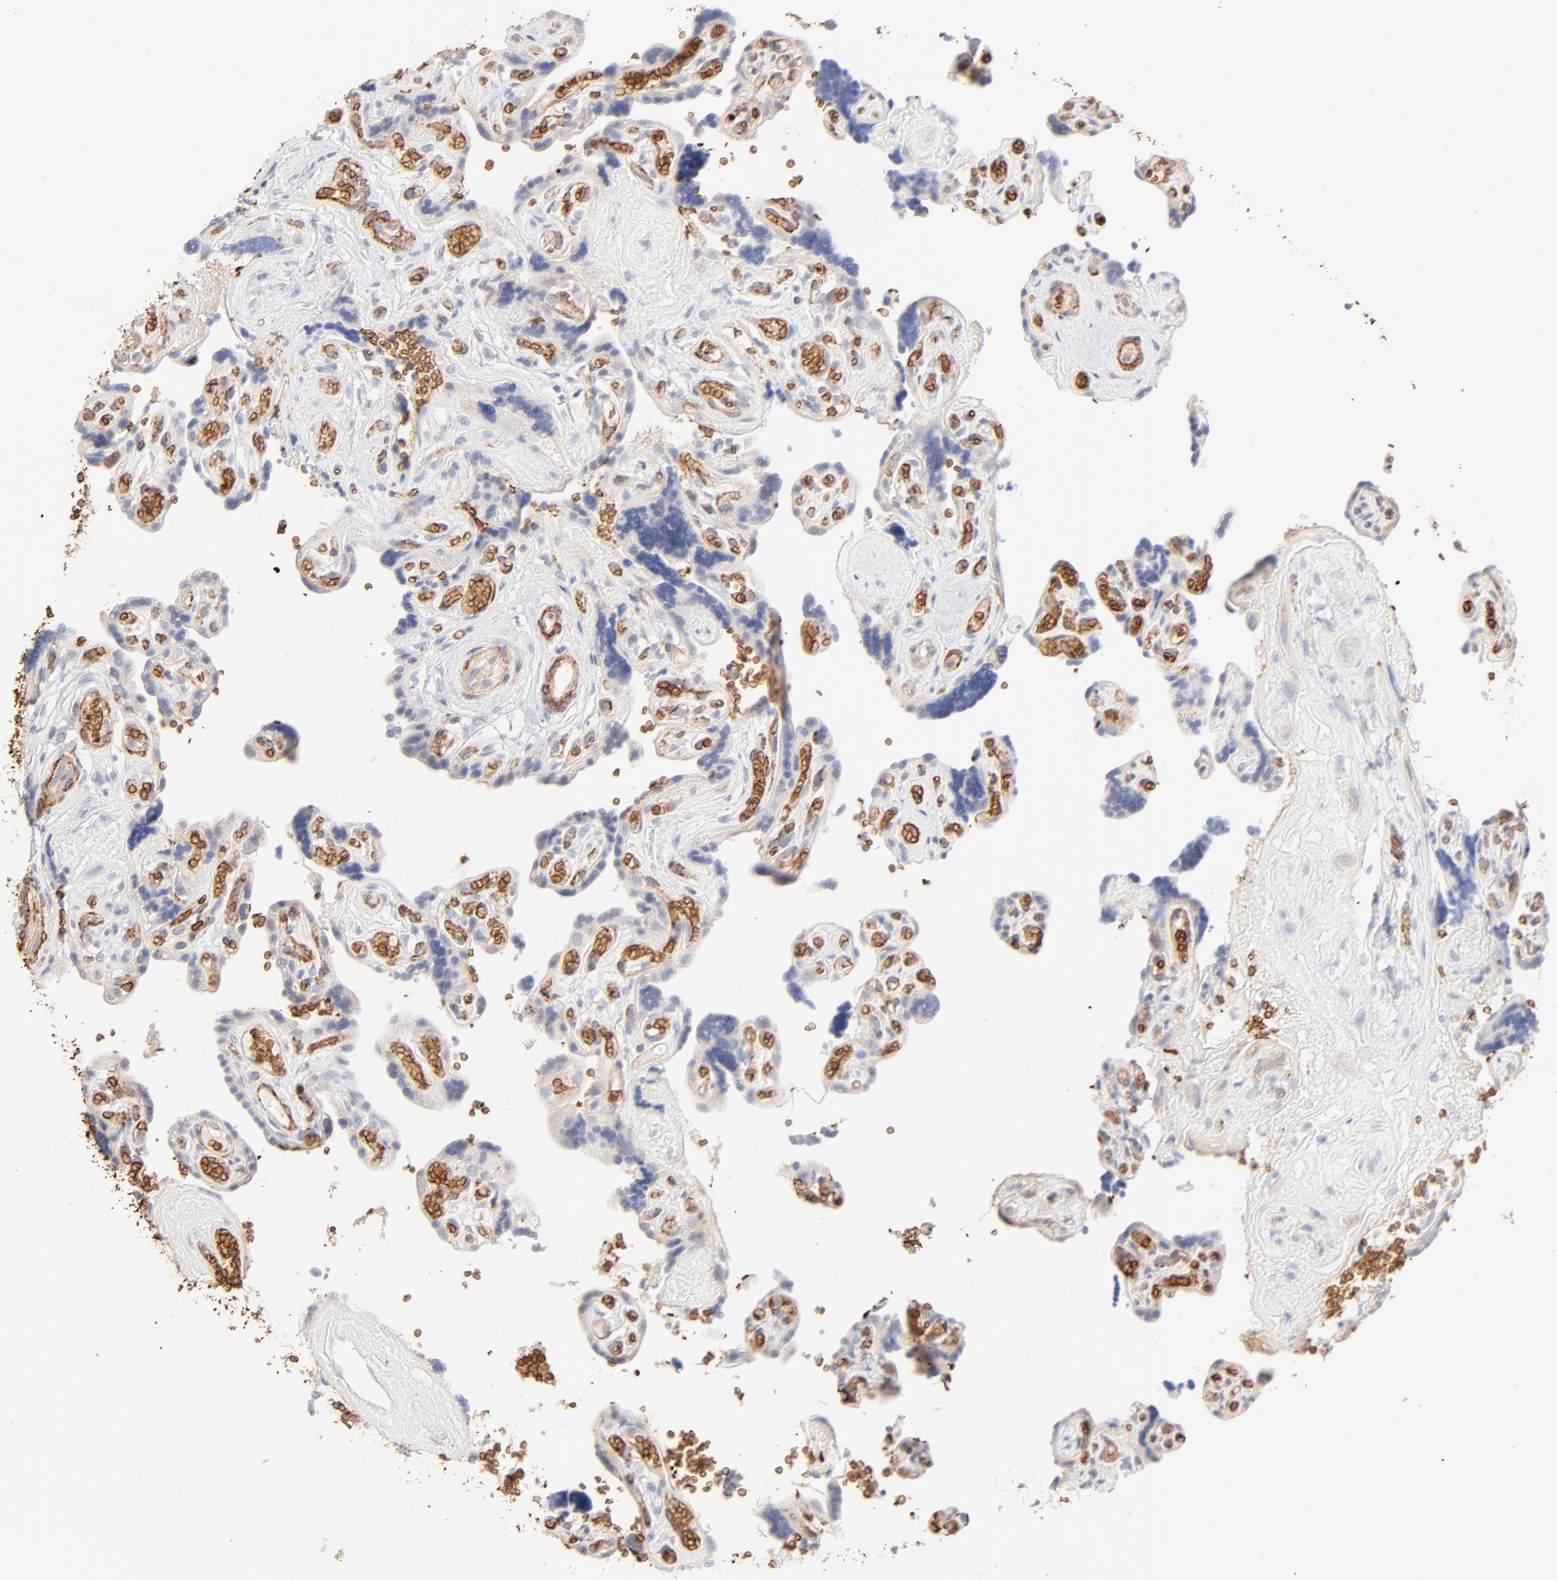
{"staining": {"intensity": "weak", "quantity": ">75%", "location": "cytoplasmic/membranous"}, "tissue": "placenta", "cell_type": "Decidual cells", "image_type": "normal", "snomed": [{"axis": "morphology", "description": "Normal tissue, NOS"}, {"axis": "topography", "description": "Placenta"}], "caption": "Immunohistochemistry (IHC) micrograph of normal human placenta stained for a protein (brown), which reveals low levels of weak cytoplasmic/membranous staining in approximately >75% of decidual cells.", "gene": "SPTB", "patient": {"sex": "female", "age": 30}}